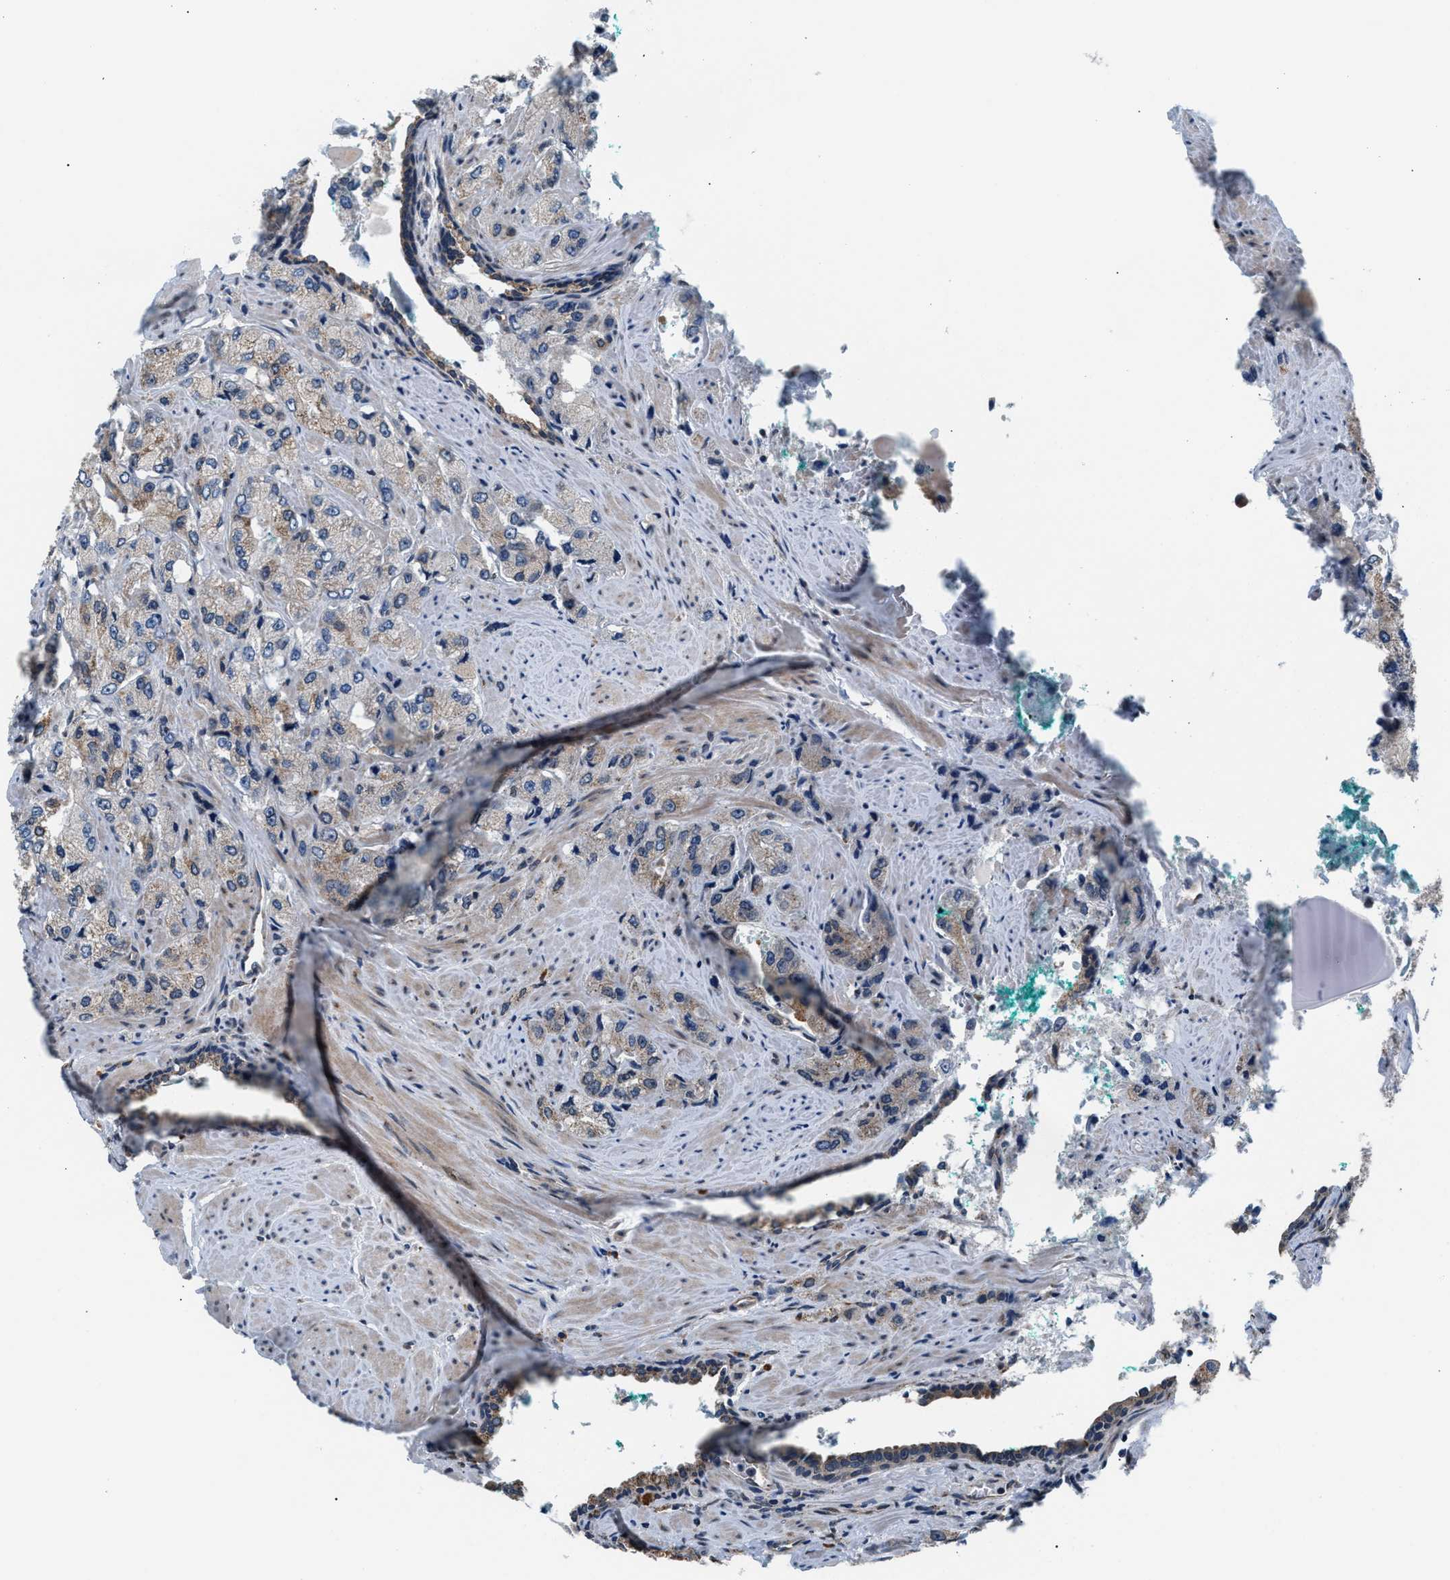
{"staining": {"intensity": "weak", "quantity": "<25%", "location": "cytoplasmic/membranous"}, "tissue": "prostate cancer", "cell_type": "Tumor cells", "image_type": "cancer", "snomed": [{"axis": "morphology", "description": "Adenocarcinoma, High grade"}, {"axis": "topography", "description": "Prostate"}], "caption": "Immunohistochemistry (IHC) image of neoplastic tissue: prostate cancer (high-grade adenocarcinoma) stained with DAB (3,3'-diaminobenzidine) reveals no significant protein expression in tumor cells.", "gene": "KCNMB2", "patient": {"sex": "male", "age": 58}}